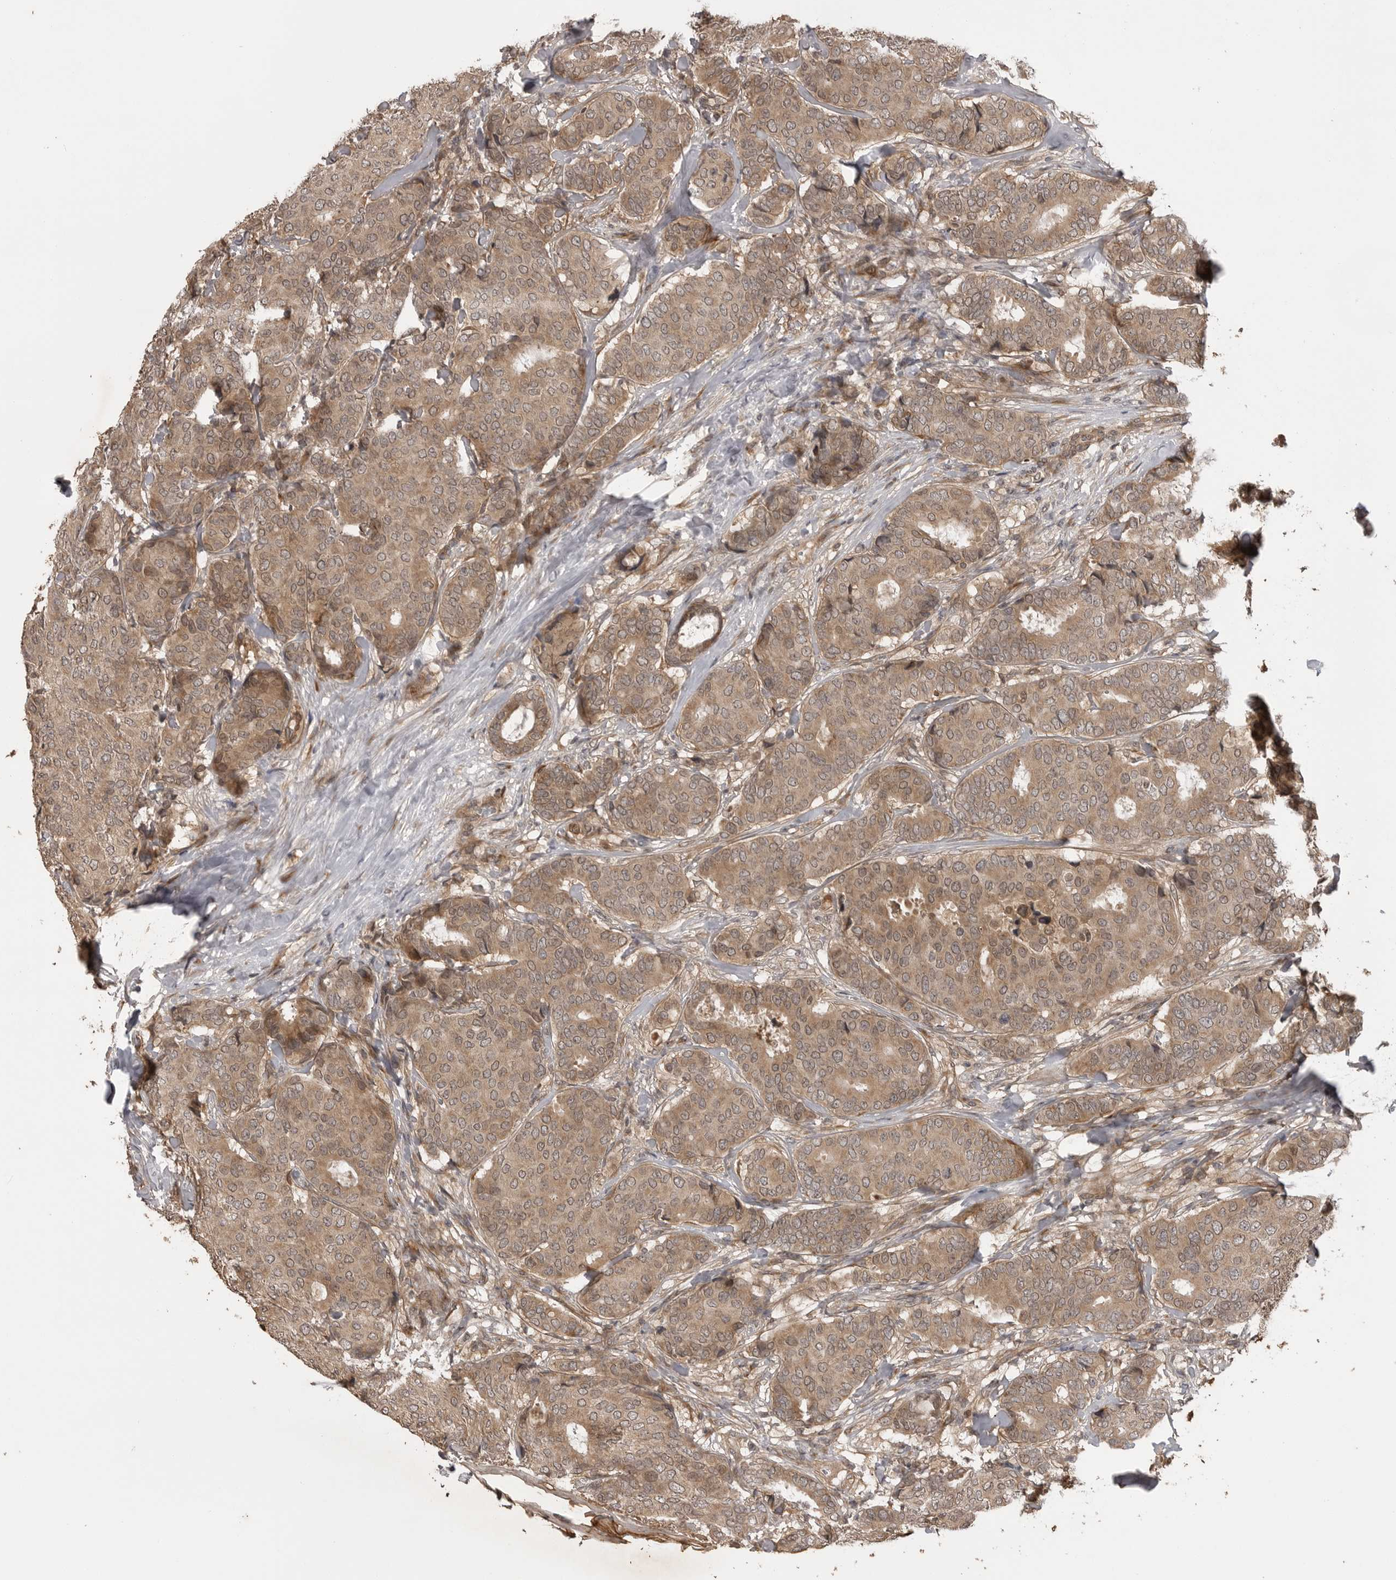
{"staining": {"intensity": "moderate", "quantity": ">75%", "location": "cytoplasmic/membranous"}, "tissue": "breast cancer", "cell_type": "Tumor cells", "image_type": "cancer", "snomed": [{"axis": "morphology", "description": "Duct carcinoma"}, {"axis": "topography", "description": "Breast"}], "caption": "This image demonstrates IHC staining of breast cancer, with medium moderate cytoplasmic/membranous staining in about >75% of tumor cells.", "gene": "AKAP7", "patient": {"sex": "female", "age": 75}}